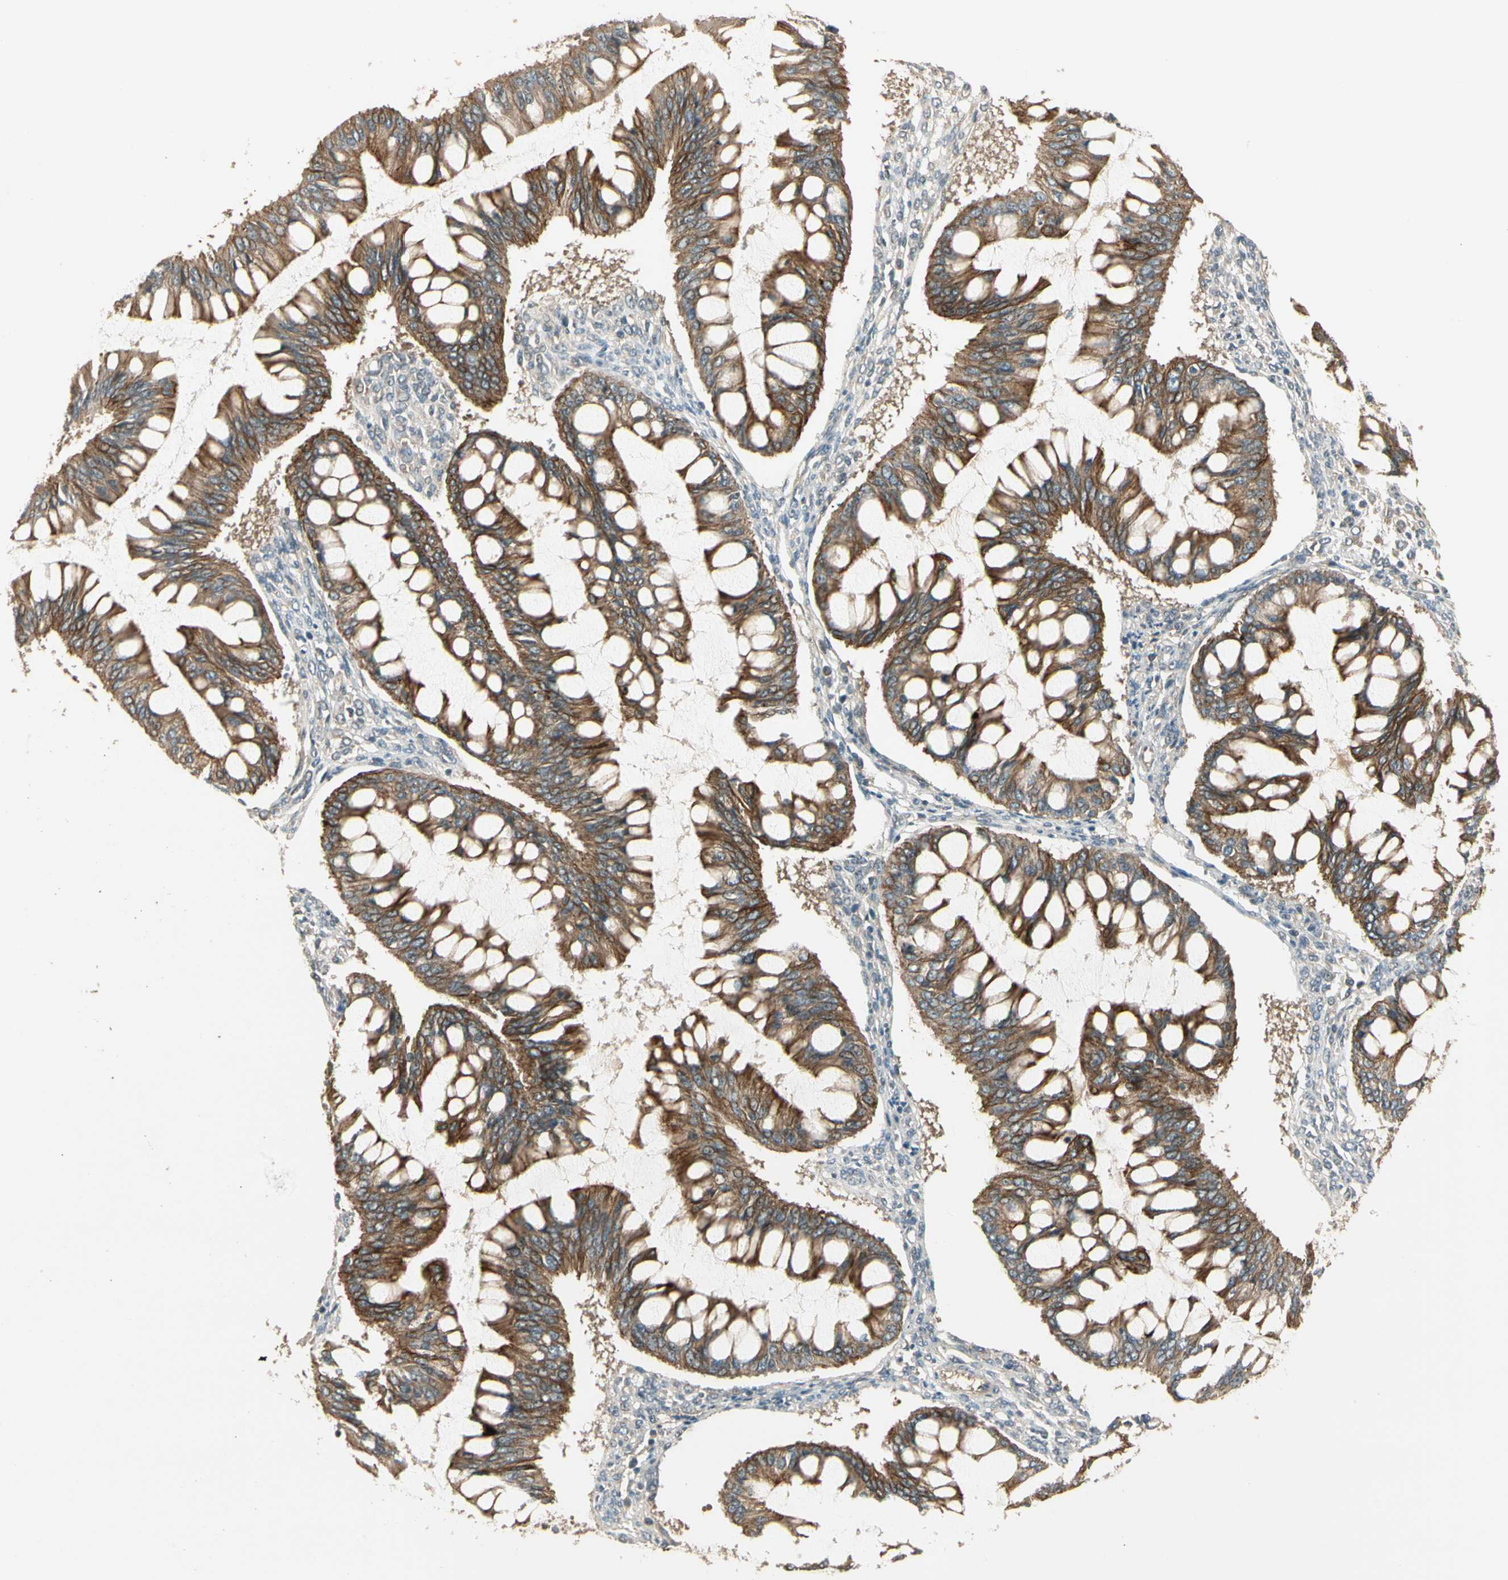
{"staining": {"intensity": "strong", "quantity": ">75%", "location": "cytoplasmic/membranous"}, "tissue": "ovarian cancer", "cell_type": "Tumor cells", "image_type": "cancer", "snomed": [{"axis": "morphology", "description": "Cystadenocarcinoma, mucinous, NOS"}, {"axis": "topography", "description": "Ovary"}], "caption": "Tumor cells demonstrate strong cytoplasmic/membranous expression in about >75% of cells in ovarian cancer.", "gene": "PFDN5", "patient": {"sex": "female", "age": 73}}